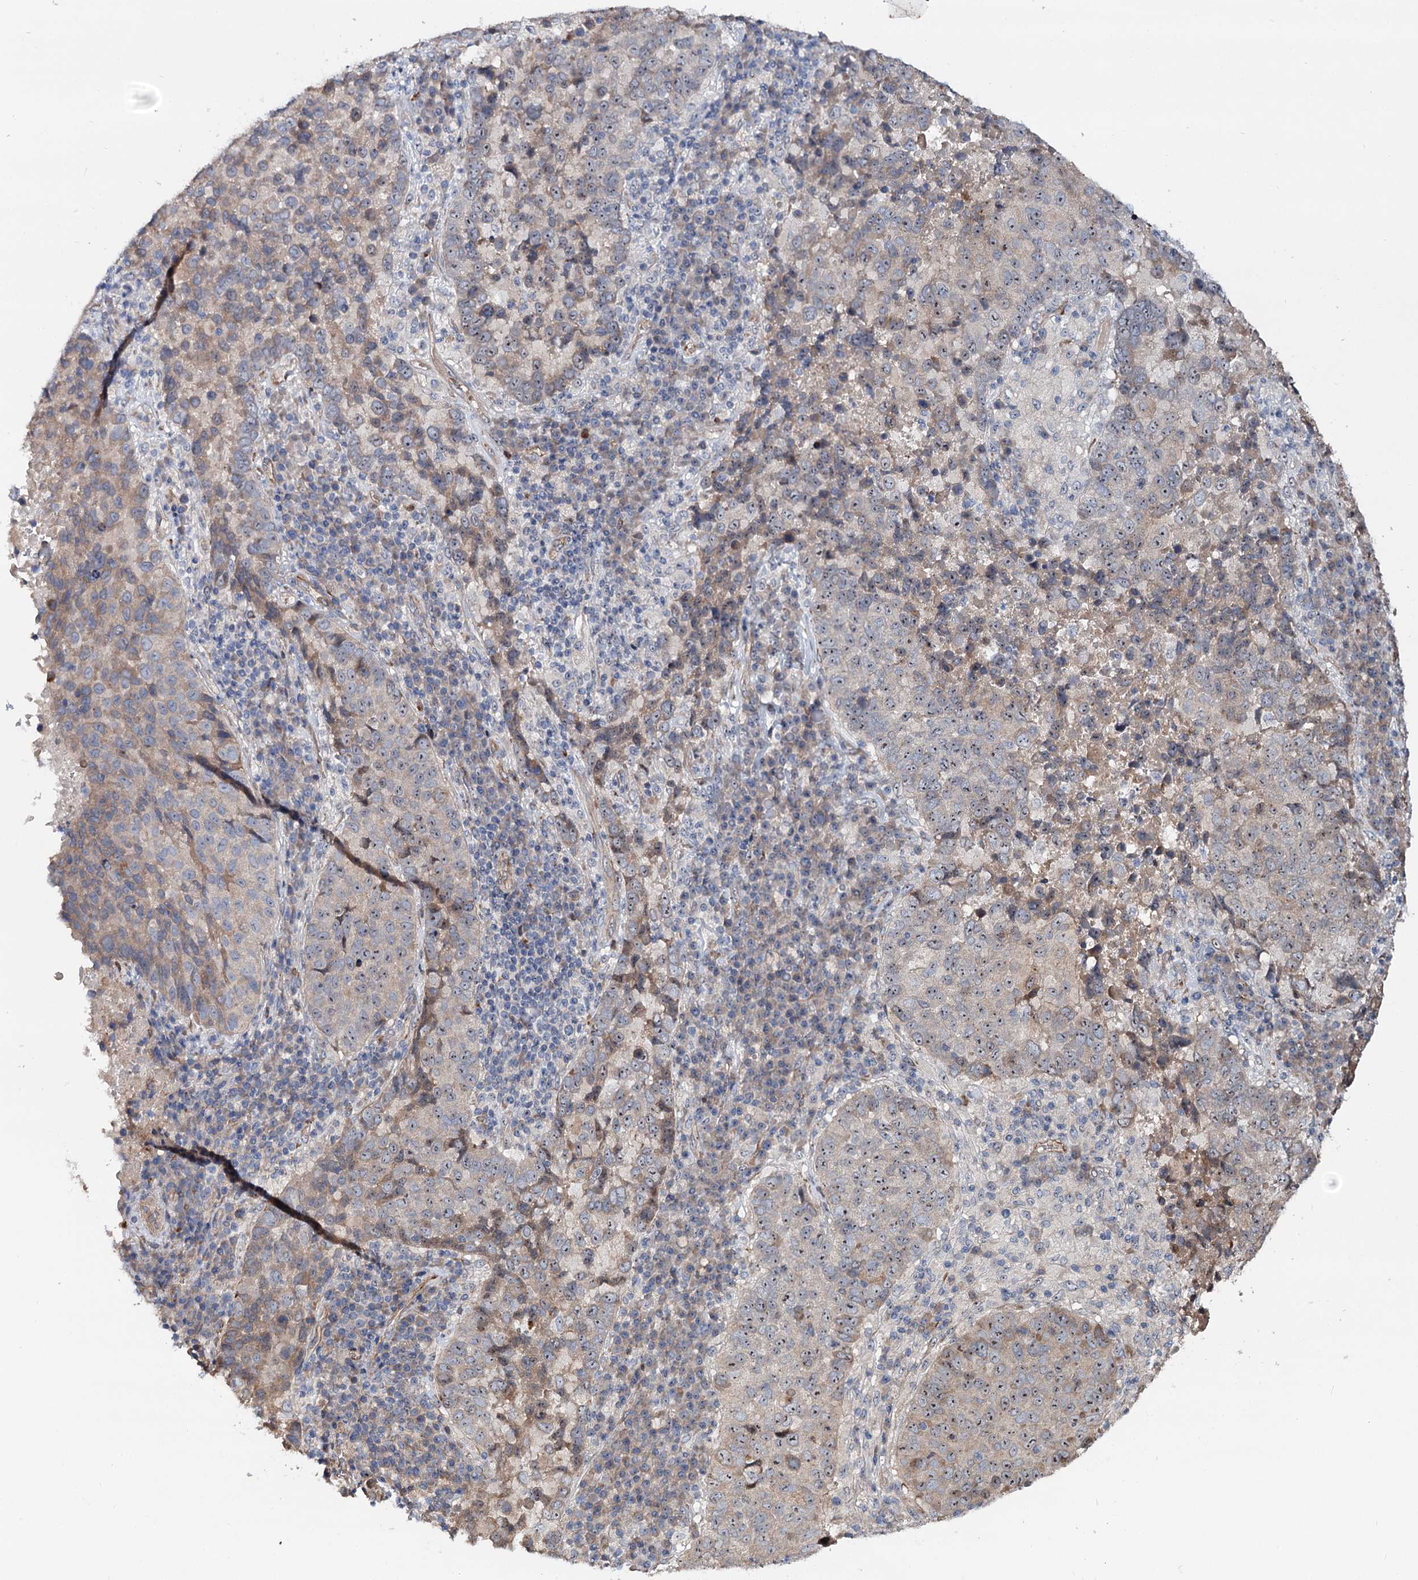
{"staining": {"intensity": "moderate", "quantity": "<25%", "location": "cytoplasmic/membranous,nuclear"}, "tissue": "lung cancer", "cell_type": "Tumor cells", "image_type": "cancer", "snomed": [{"axis": "morphology", "description": "Squamous cell carcinoma, NOS"}, {"axis": "topography", "description": "Lung"}], "caption": "Moderate cytoplasmic/membranous and nuclear staining for a protein is appreciated in approximately <25% of tumor cells of lung cancer (squamous cell carcinoma) using immunohistochemistry.", "gene": "PTDSS2", "patient": {"sex": "male", "age": 73}}